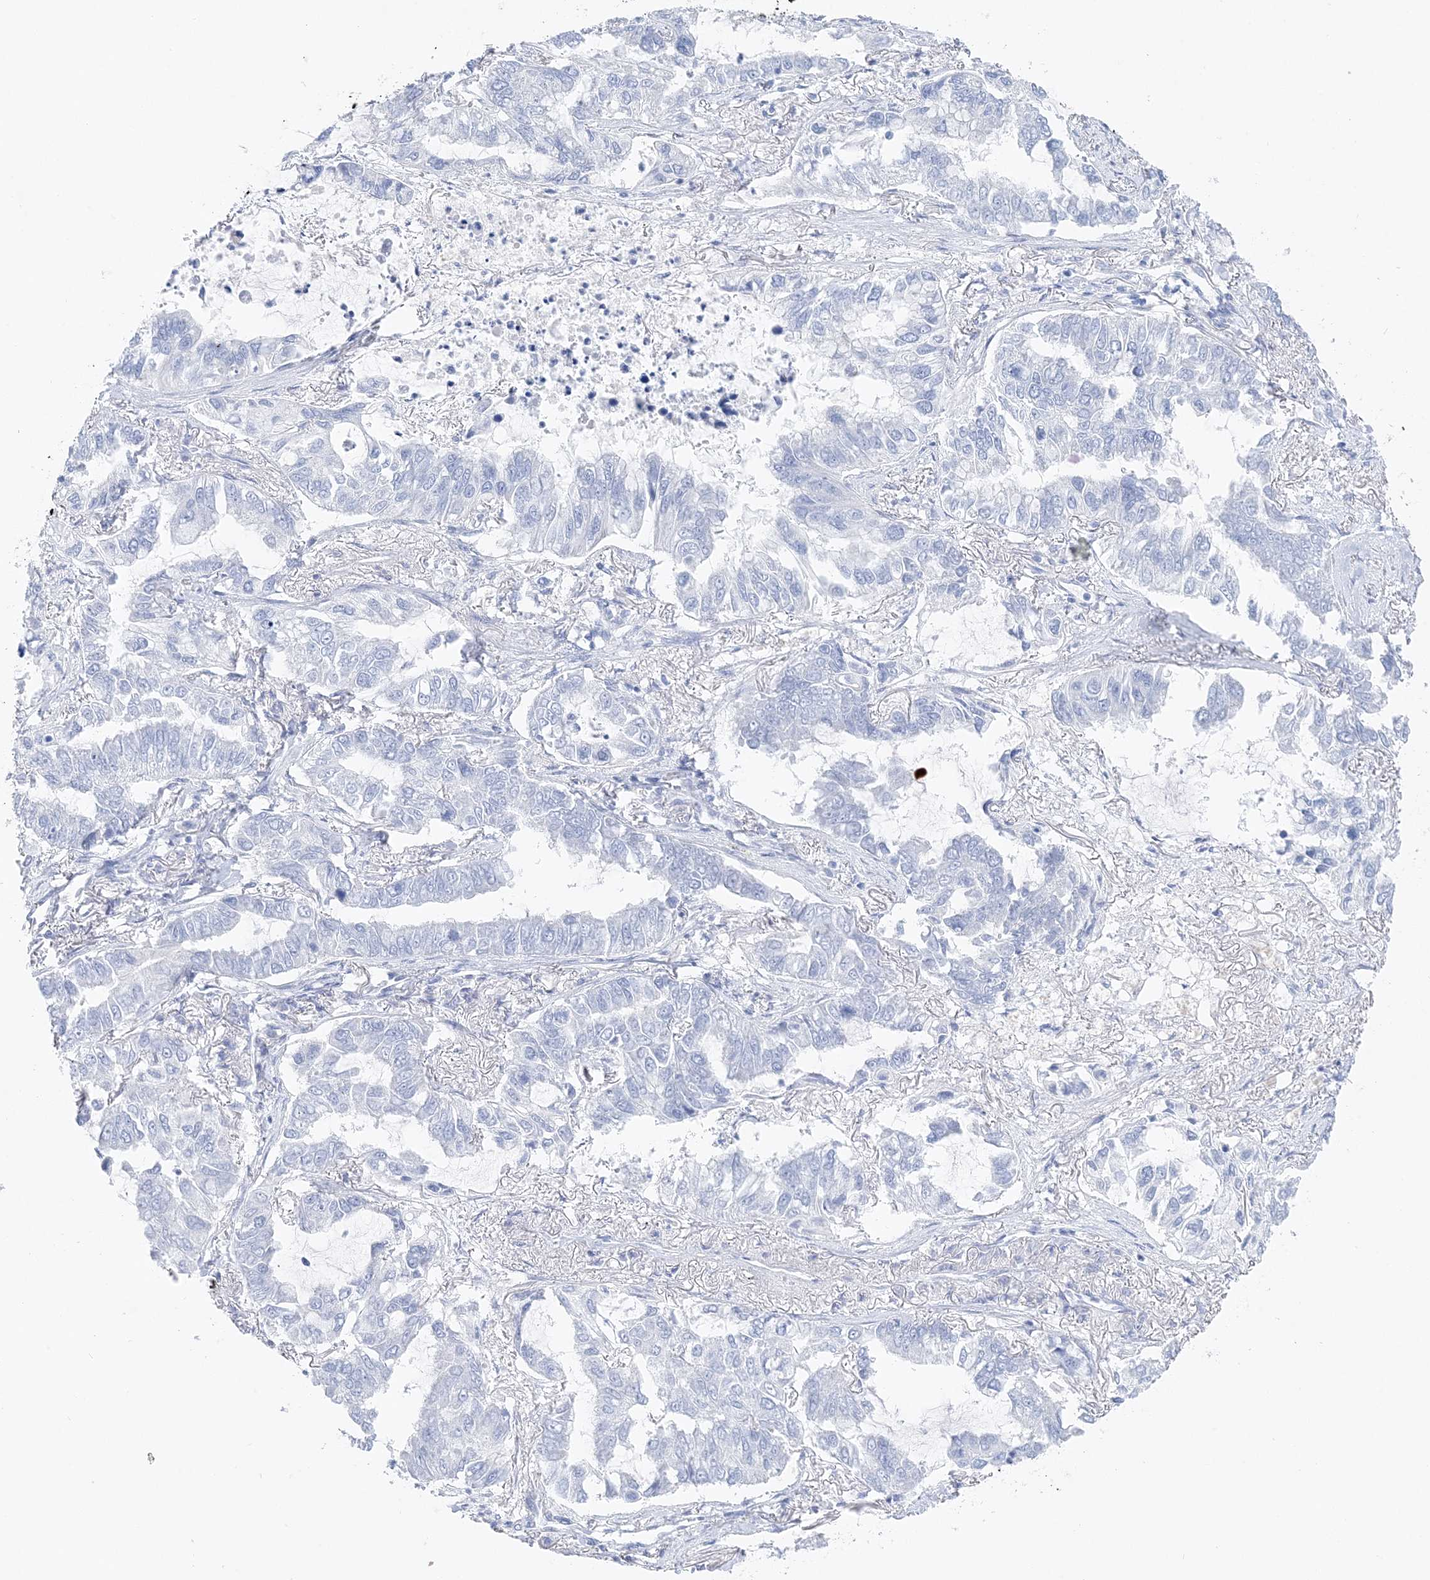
{"staining": {"intensity": "negative", "quantity": "none", "location": "none"}, "tissue": "lung cancer", "cell_type": "Tumor cells", "image_type": "cancer", "snomed": [{"axis": "morphology", "description": "Adenocarcinoma, NOS"}, {"axis": "topography", "description": "Lung"}], "caption": "IHC histopathology image of lung cancer stained for a protein (brown), which demonstrates no expression in tumor cells.", "gene": "TSPYL6", "patient": {"sex": "male", "age": 64}}